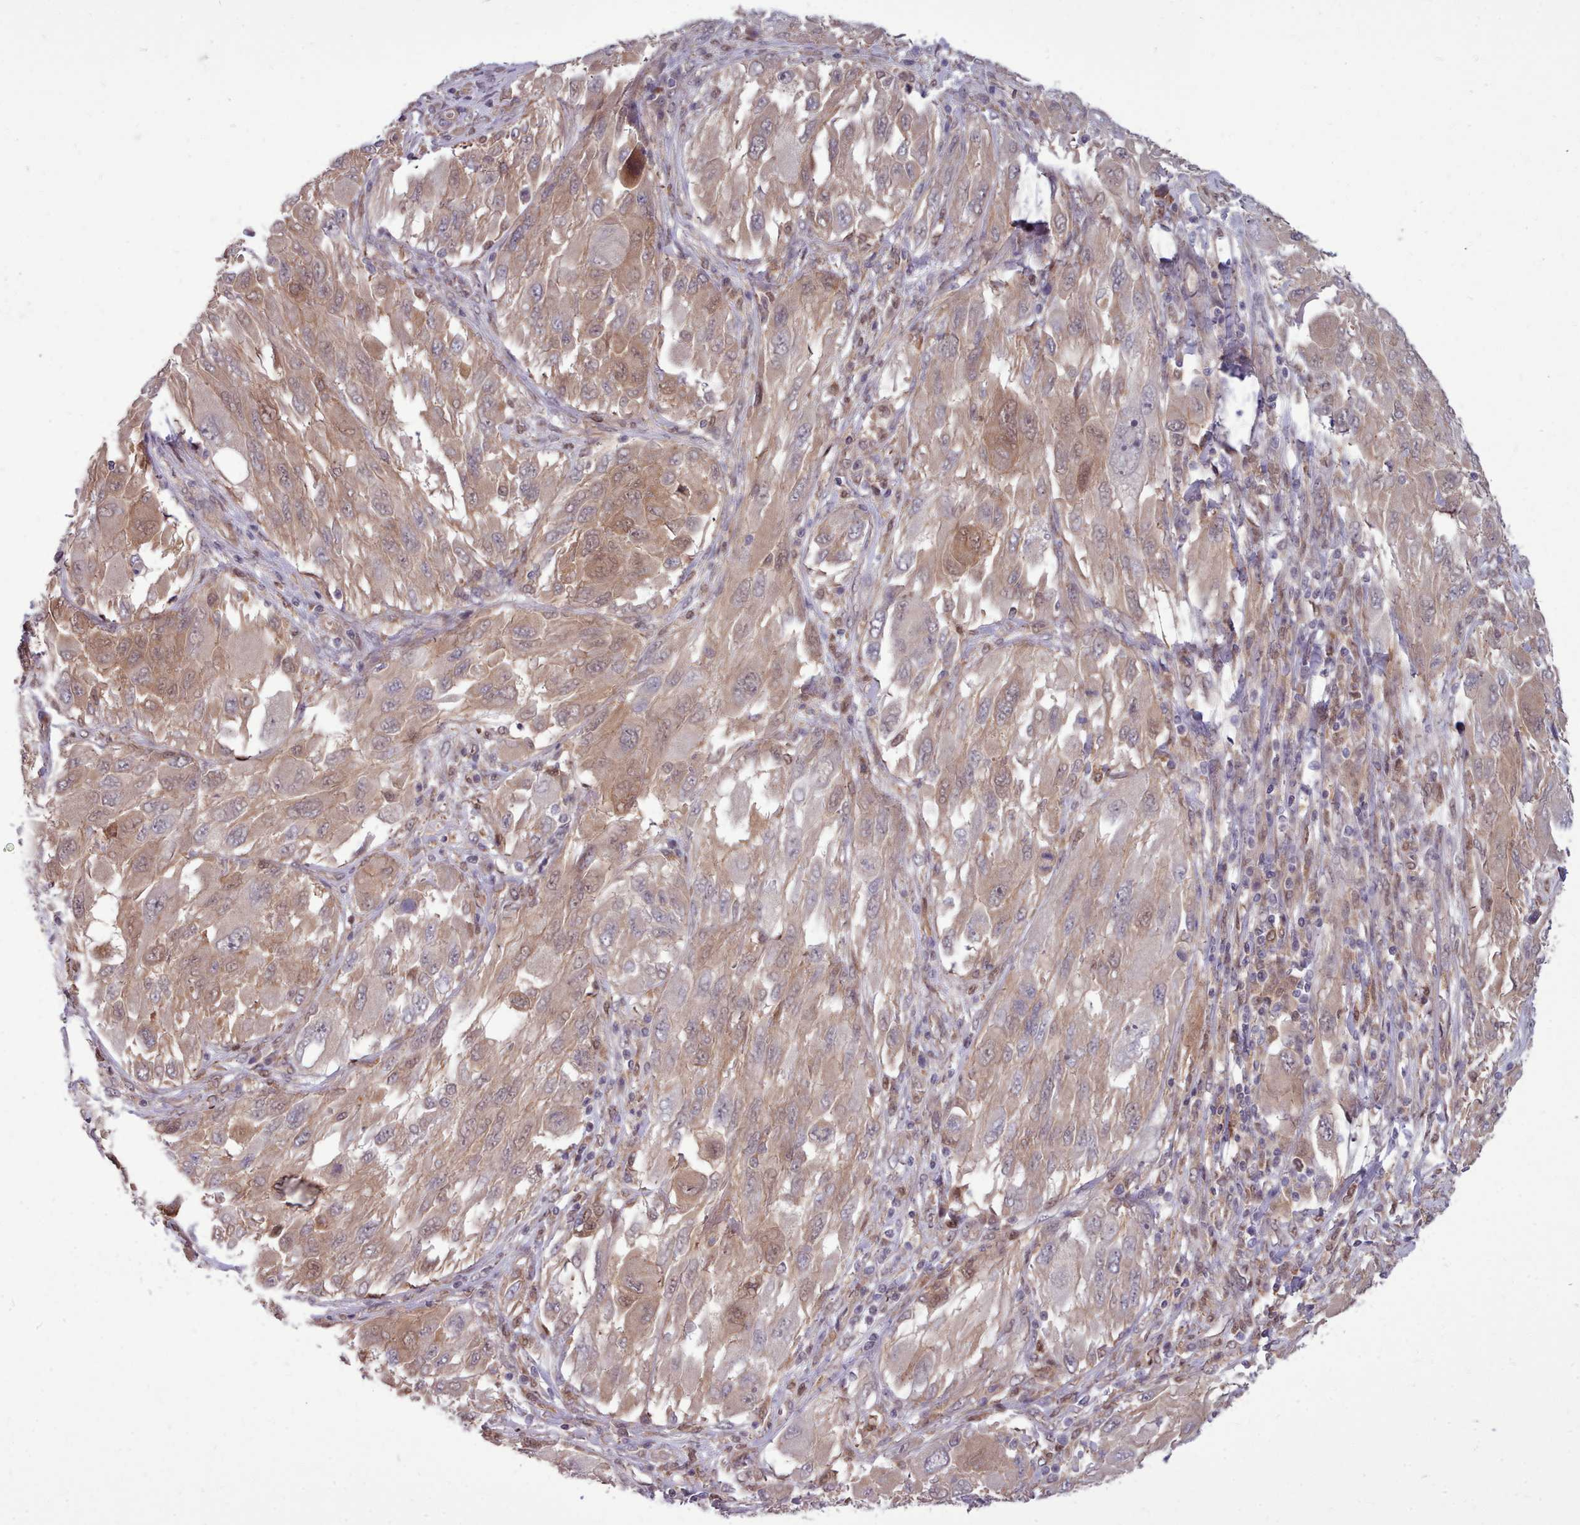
{"staining": {"intensity": "weak", "quantity": ">75%", "location": "cytoplasmic/membranous,nuclear"}, "tissue": "melanoma", "cell_type": "Tumor cells", "image_type": "cancer", "snomed": [{"axis": "morphology", "description": "Malignant melanoma, NOS"}, {"axis": "topography", "description": "Skin"}], "caption": "Immunohistochemistry (DAB (3,3'-diaminobenzidine)) staining of human malignant melanoma demonstrates weak cytoplasmic/membranous and nuclear protein staining in about >75% of tumor cells.", "gene": "AHCY", "patient": {"sex": "female", "age": 91}}